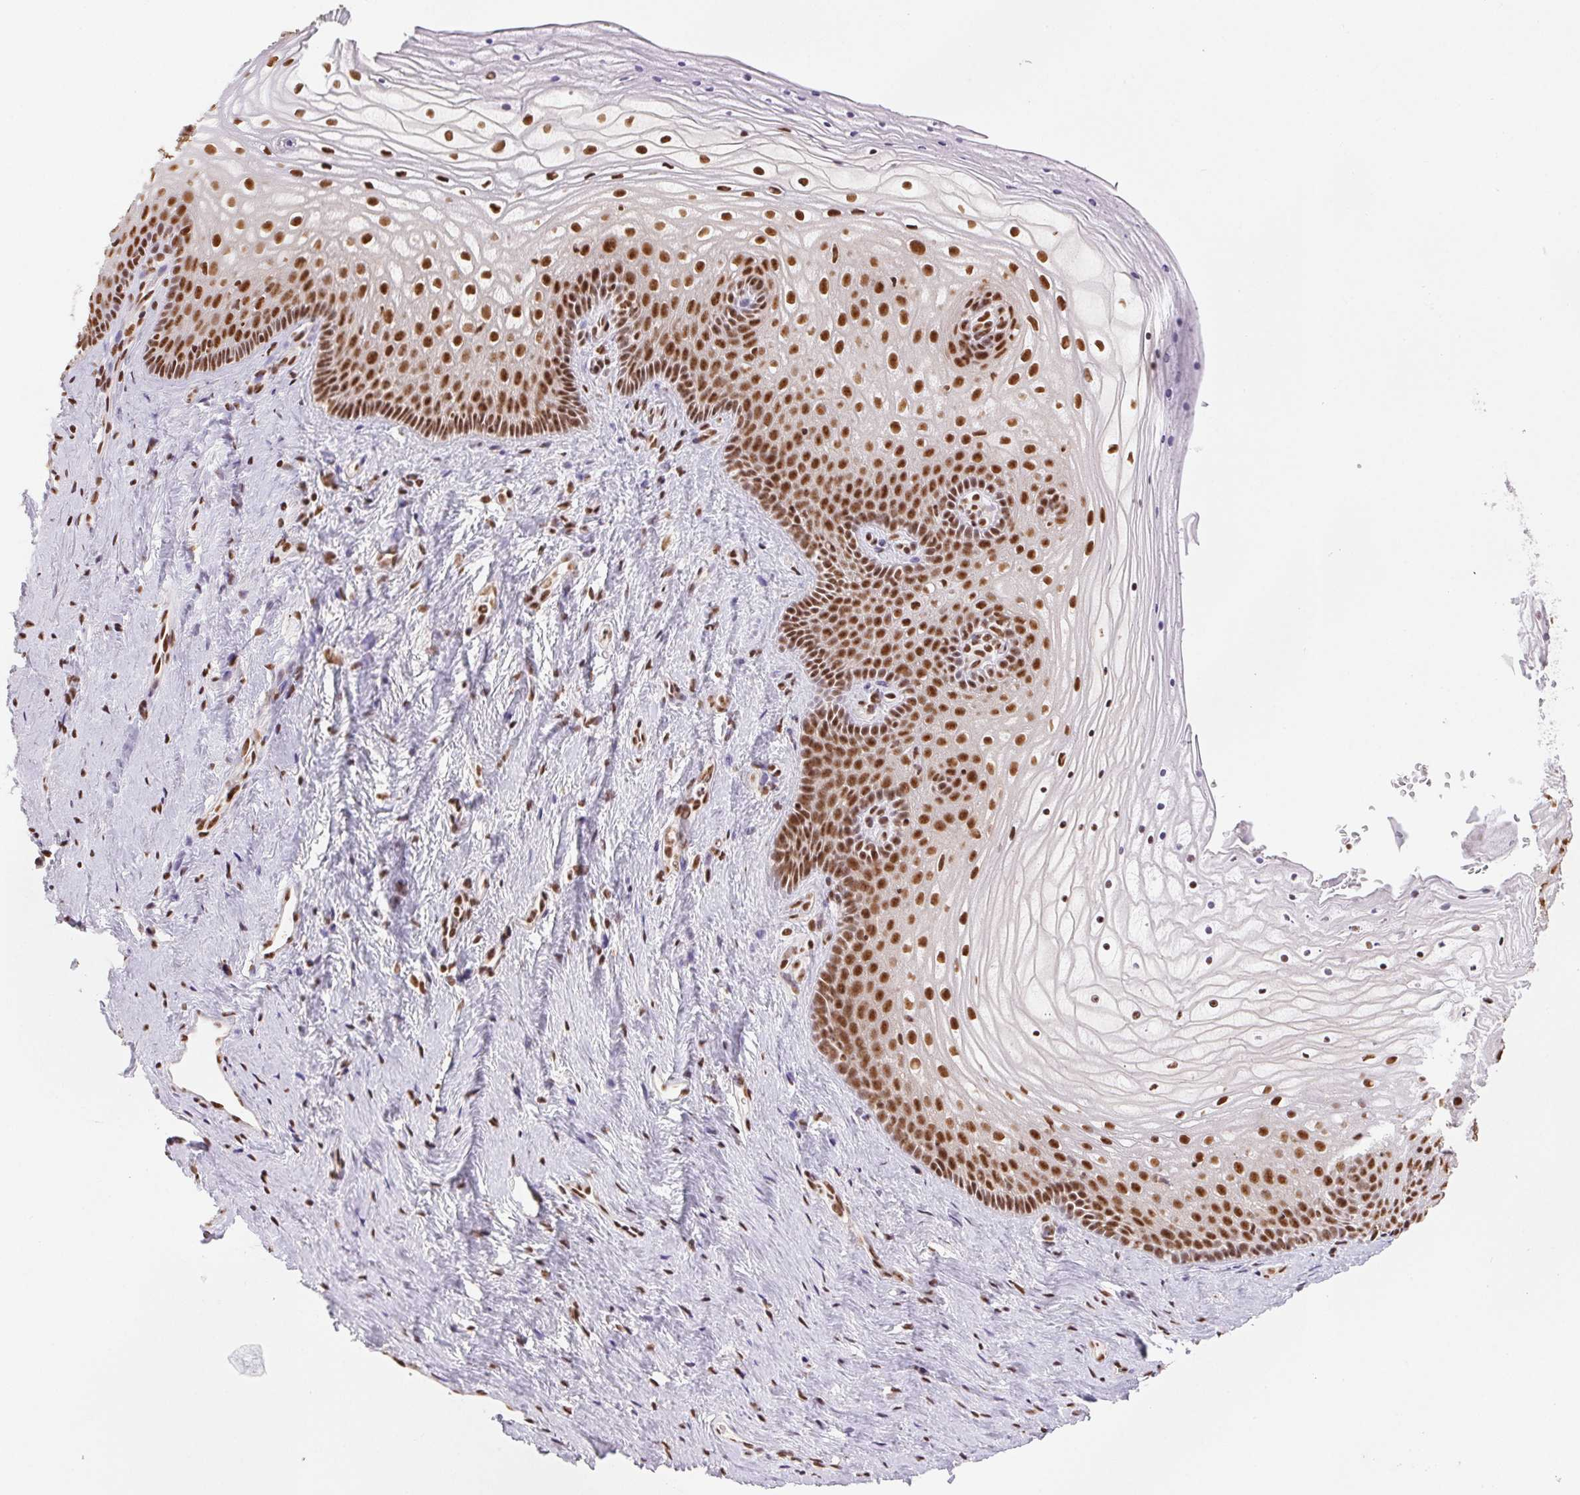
{"staining": {"intensity": "strong", "quantity": ">75%", "location": "nuclear"}, "tissue": "vagina", "cell_type": "Squamous epithelial cells", "image_type": "normal", "snomed": [{"axis": "morphology", "description": "Normal tissue, NOS"}, {"axis": "topography", "description": "Vagina"}], "caption": "Immunohistochemistry (IHC) staining of unremarkable vagina, which shows high levels of strong nuclear staining in approximately >75% of squamous epithelial cells indicating strong nuclear protein expression. The staining was performed using DAB (3,3'-diaminobenzidine) (brown) for protein detection and nuclei were counterstained in hematoxylin (blue).", "gene": "IK", "patient": {"sex": "female", "age": 45}}